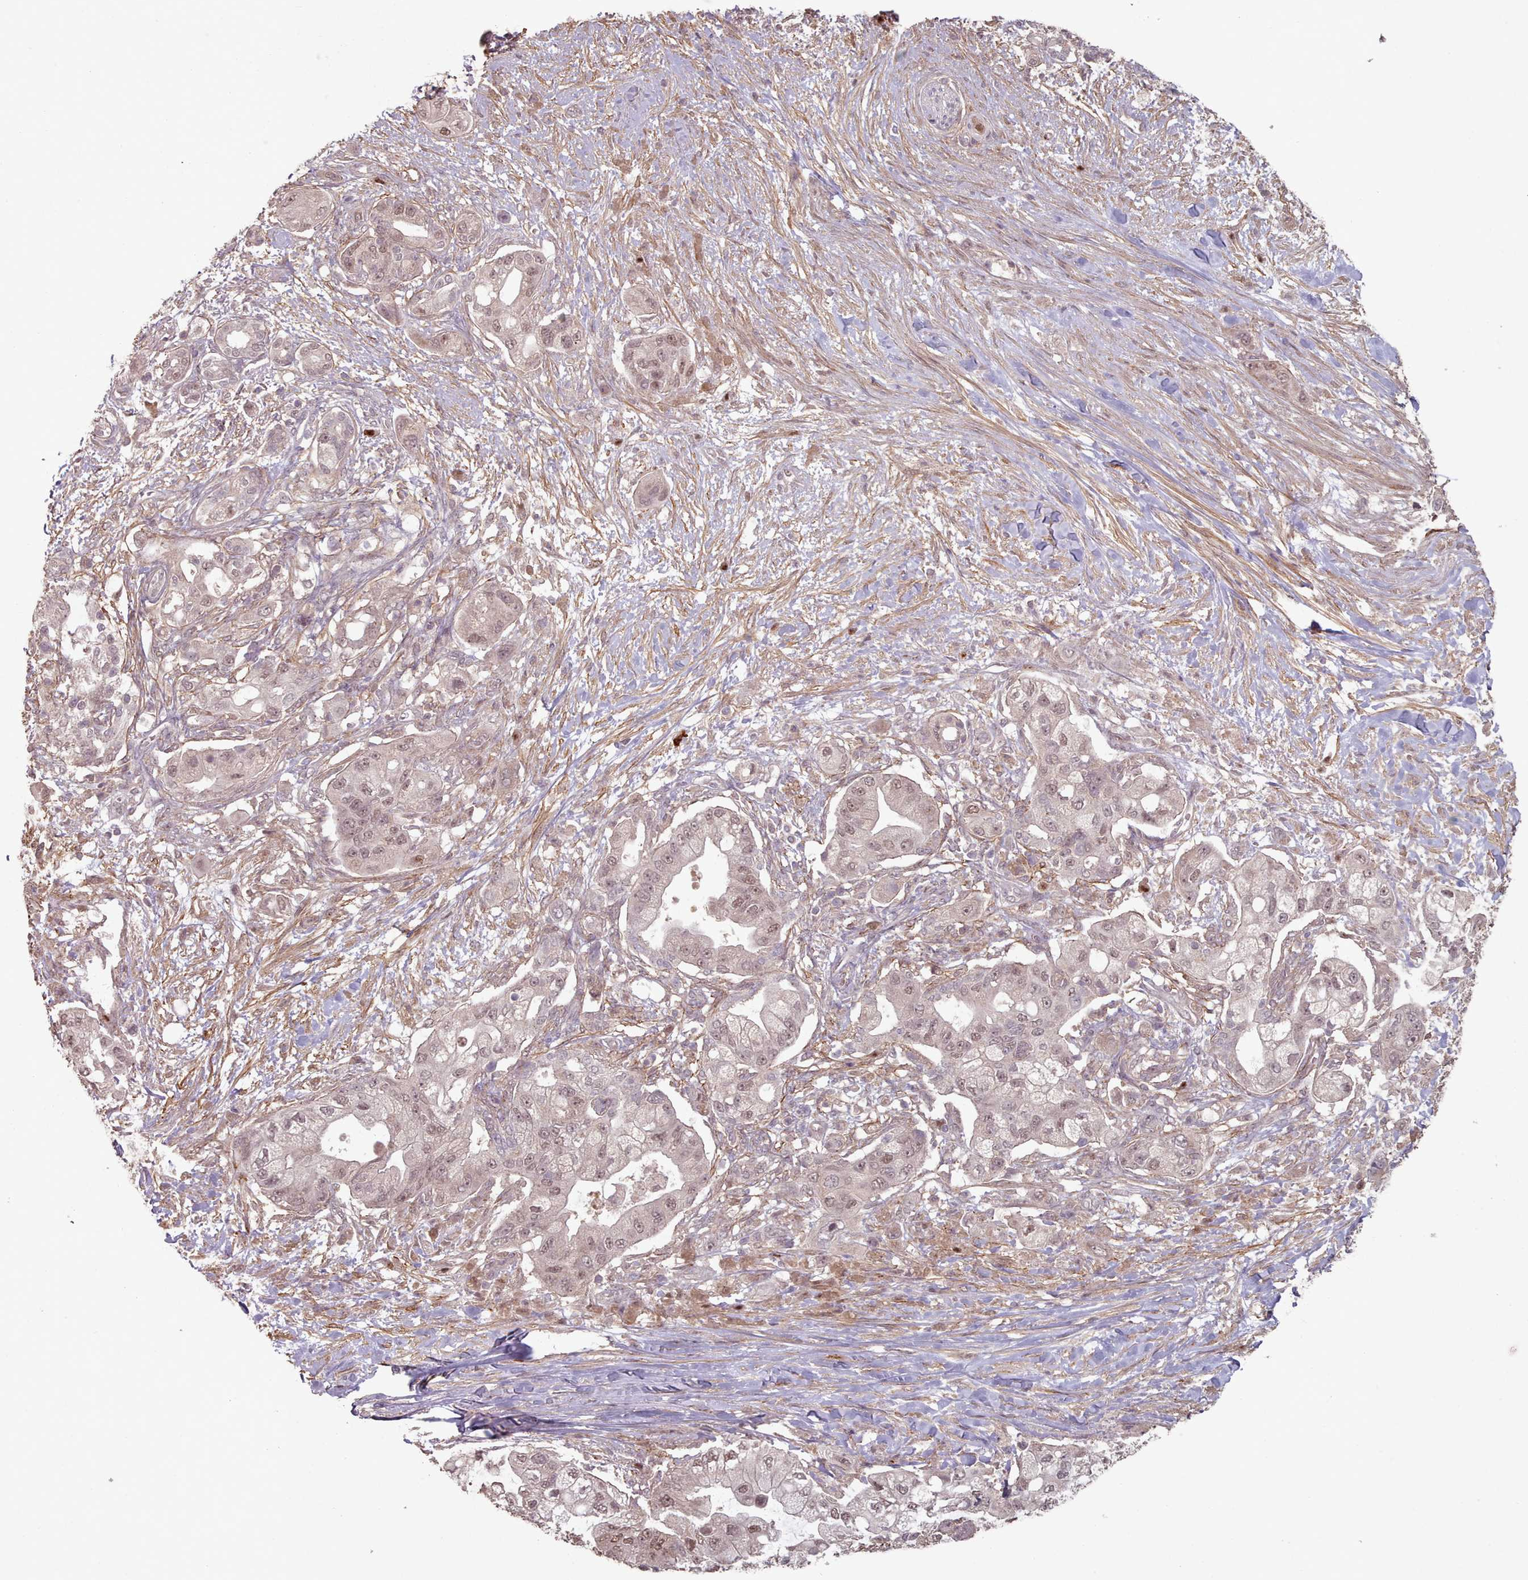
{"staining": {"intensity": "weak", "quantity": "25%-75%", "location": "nuclear"}, "tissue": "pancreatic cancer", "cell_type": "Tumor cells", "image_type": "cancer", "snomed": [{"axis": "morphology", "description": "Adenocarcinoma, NOS"}, {"axis": "topography", "description": "Pancreas"}], "caption": "Adenocarcinoma (pancreatic) was stained to show a protein in brown. There is low levels of weak nuclear positivity in approximately 25%-75% of tumor cells.", "gene": "ERCC6L", "patient": {"sex": "male", "age": 57}}